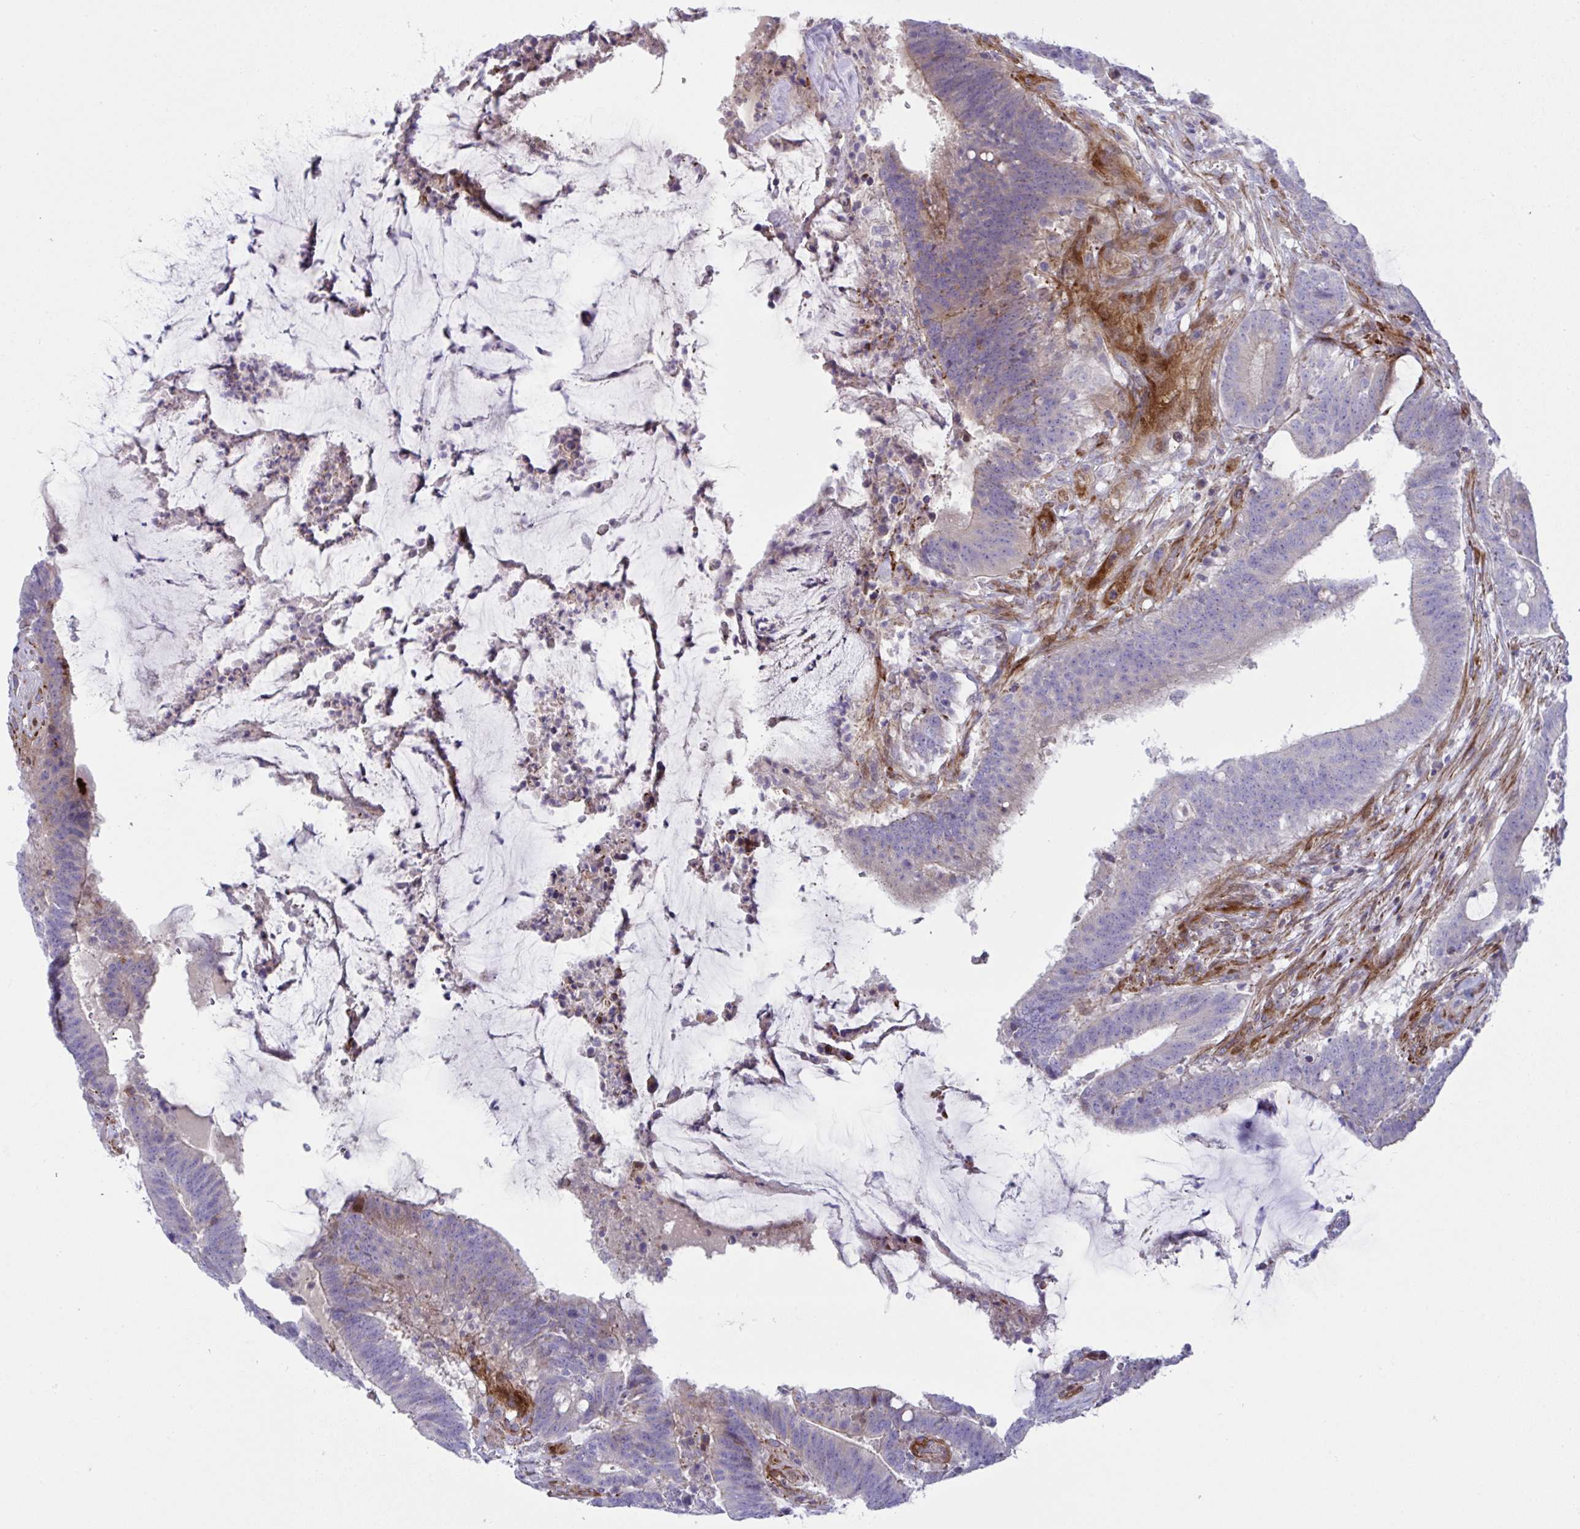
{"staining": {"intensity": "negative", "quantity": "none", "location": "none"}, "tissue": "colorectal cancer", "cell_type": "Tumor cells", "image_type": "cancer", "snomed": [{"axis": "morphology", "description": "Adenocarcinoma, NOS"}, {"axis": "topography", "description": "Colon"}], "caption": "This is an IHC photomicrograph of adenocarcinoma (colorectal). There is no positivity in tumor cells.", "gene": "ZNF713", "patient": {"sex": "female", "age": 43}}